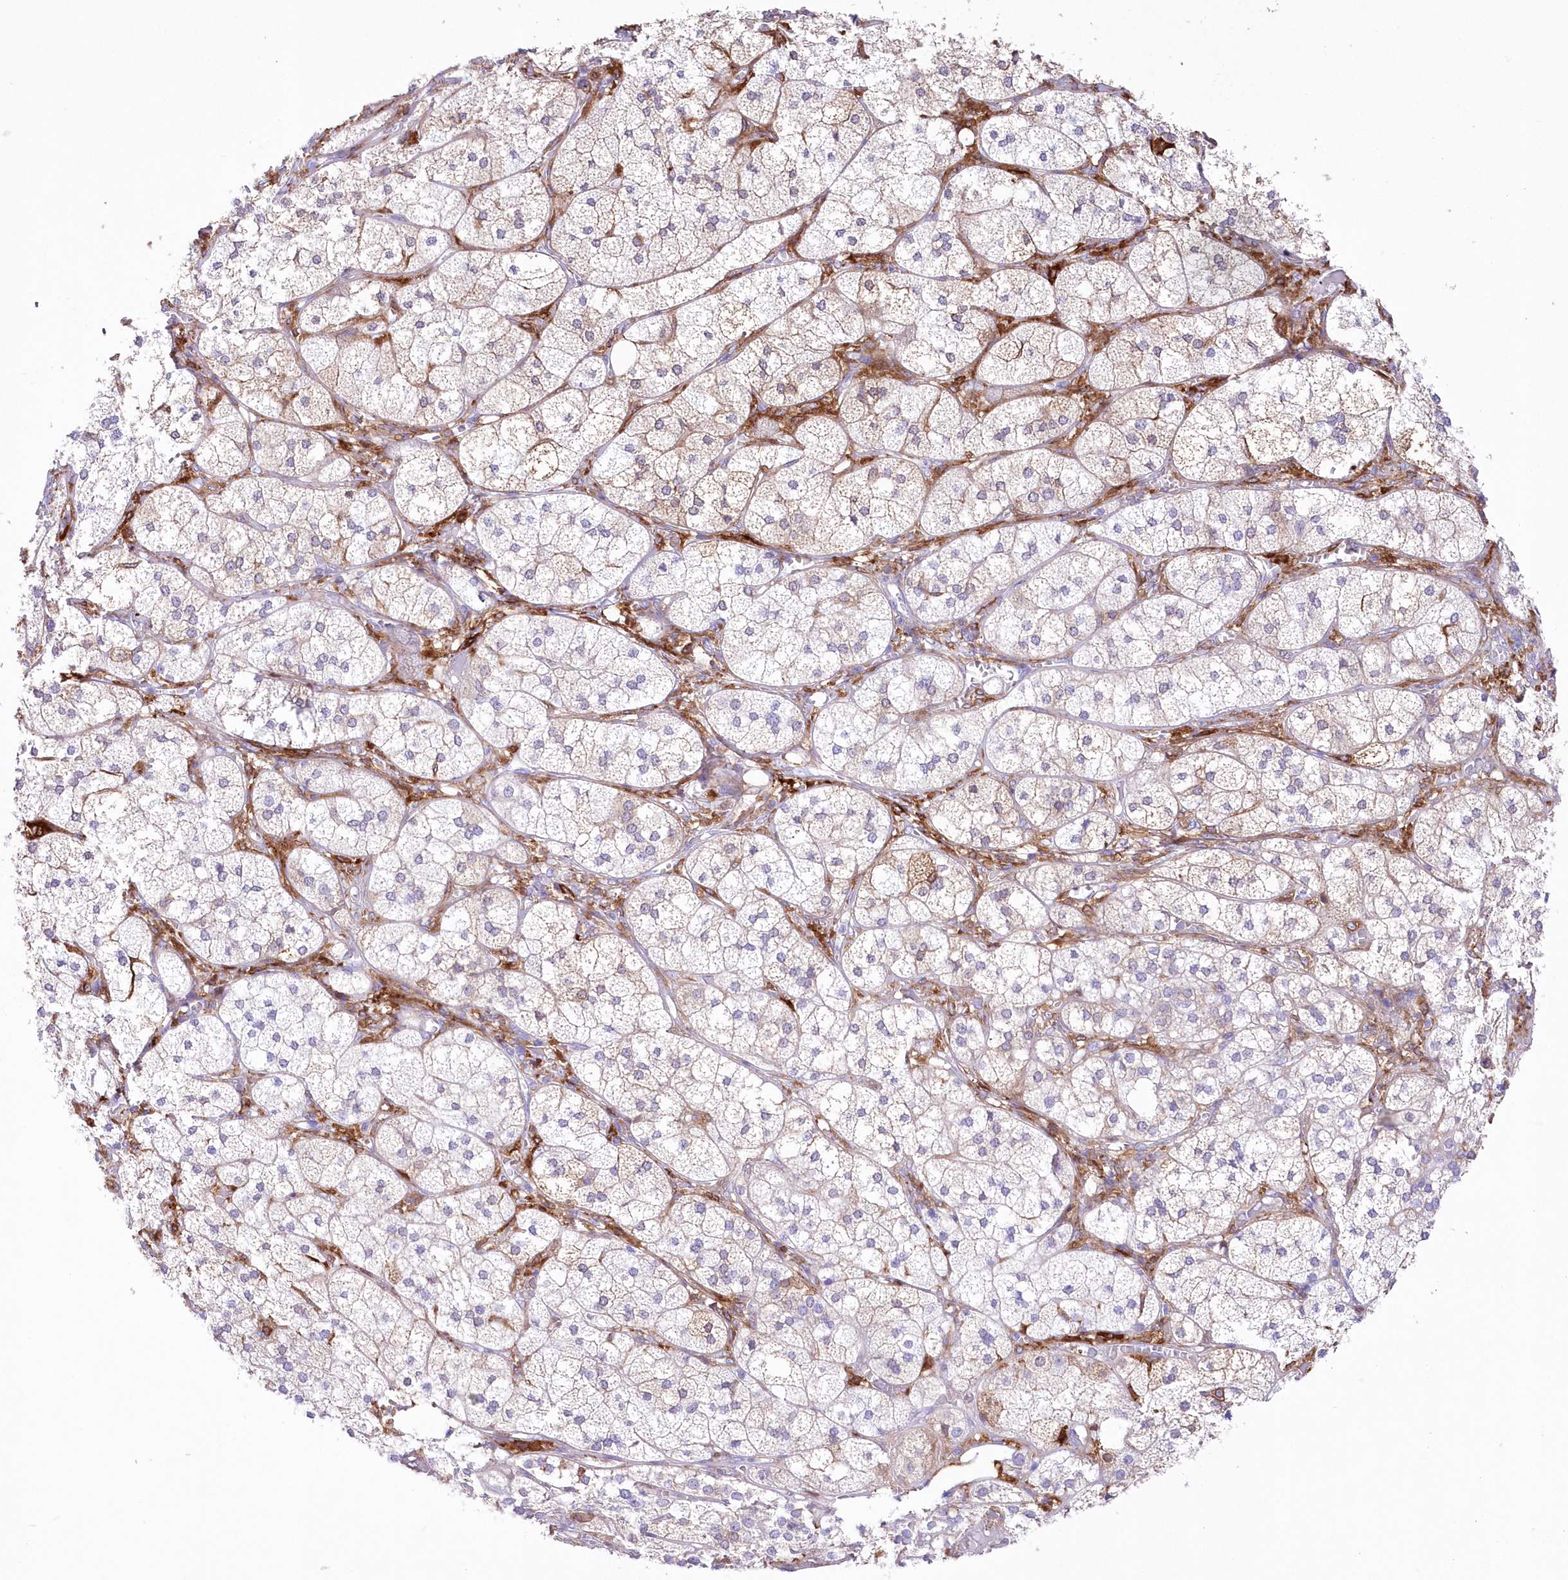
{"staining": {"intensity": "moderate", "quantity": "<25%", "location": "cytoplasmic/membranous"}, "tissue": "adrenal gland", "cell_type": "Glandular cells", "image_type": "normal", "snomed": [{"axis": "morphology", "description": "Normal tissue, NOS"}, {"axis": "topography", "description": "Adrenal gland"}], "caption": "Glandular cells display low levels of moderate cytoplasmic/membranous positivity in approximately <25% of cells in benign adrenal gland.", "gene": "DNAJC19", "patient": {"sex": "female", "age": 61}}